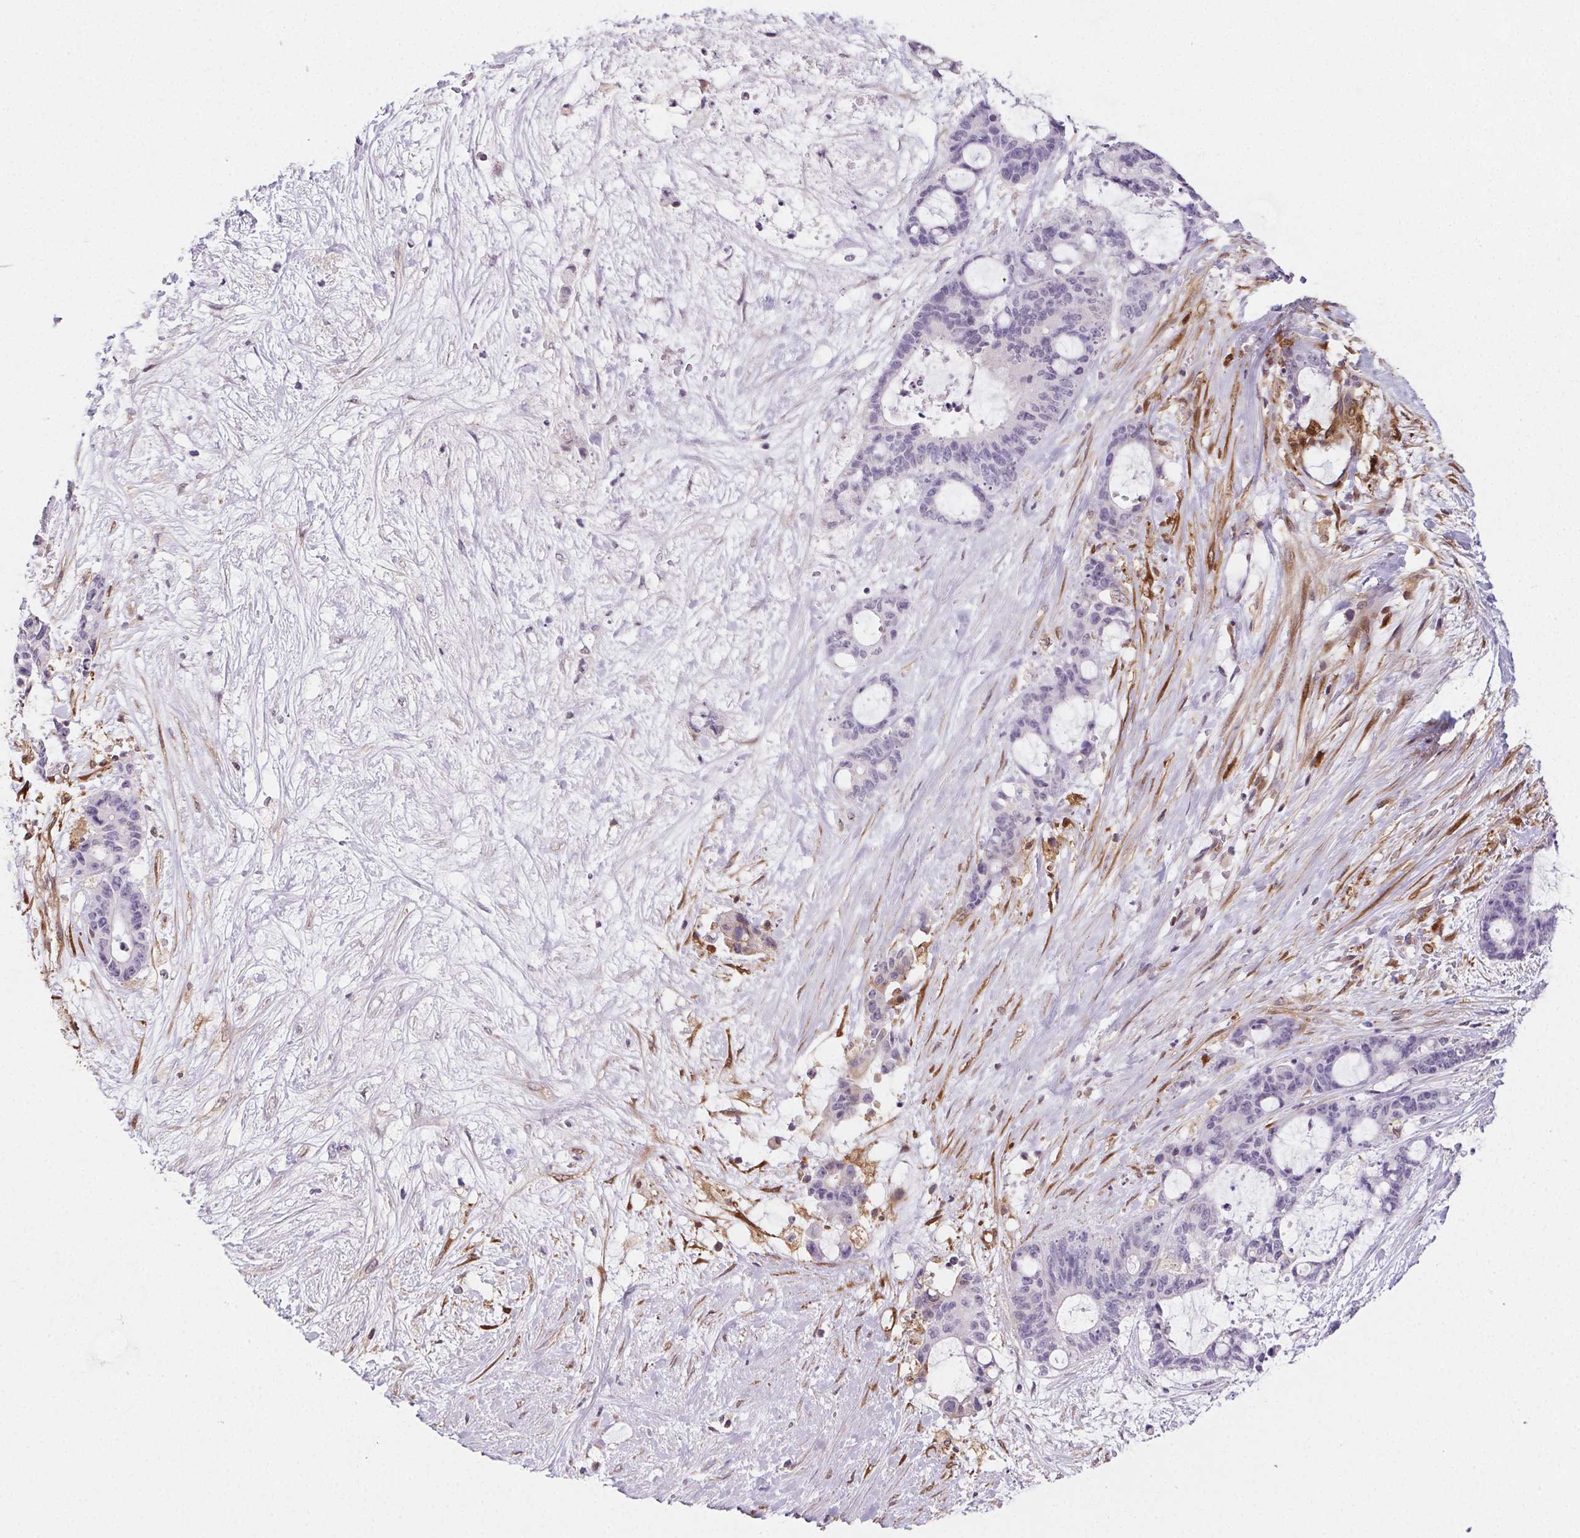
{"staining": {"intensity": "negative", "quantity": "none", "location": "none"}, "tissue": "liver cancer", "cell_type": "Tumor cells", "image_type": "cancer", "snomed": [{"axis": "morphology", "description": "Normal tissue, NOS"}, {"axis": "morphology", "description": "Cholangiocarcinoma"}, {"axis": "topography", "description": "Liver"}, {"axis": "topography", "description": "Peripheral nerve tissue"}], "caption": "An immunohistochemistry (IHC) histopathology image of liver cancer (cholangiocarcinoma) is shown. There is no staining in tumor cells of liver cancer (cholangiocarcinoma). Nuclei are stained in blue.", "gene": "GBP1", "patient": {"sex": "female", "age": 73}}